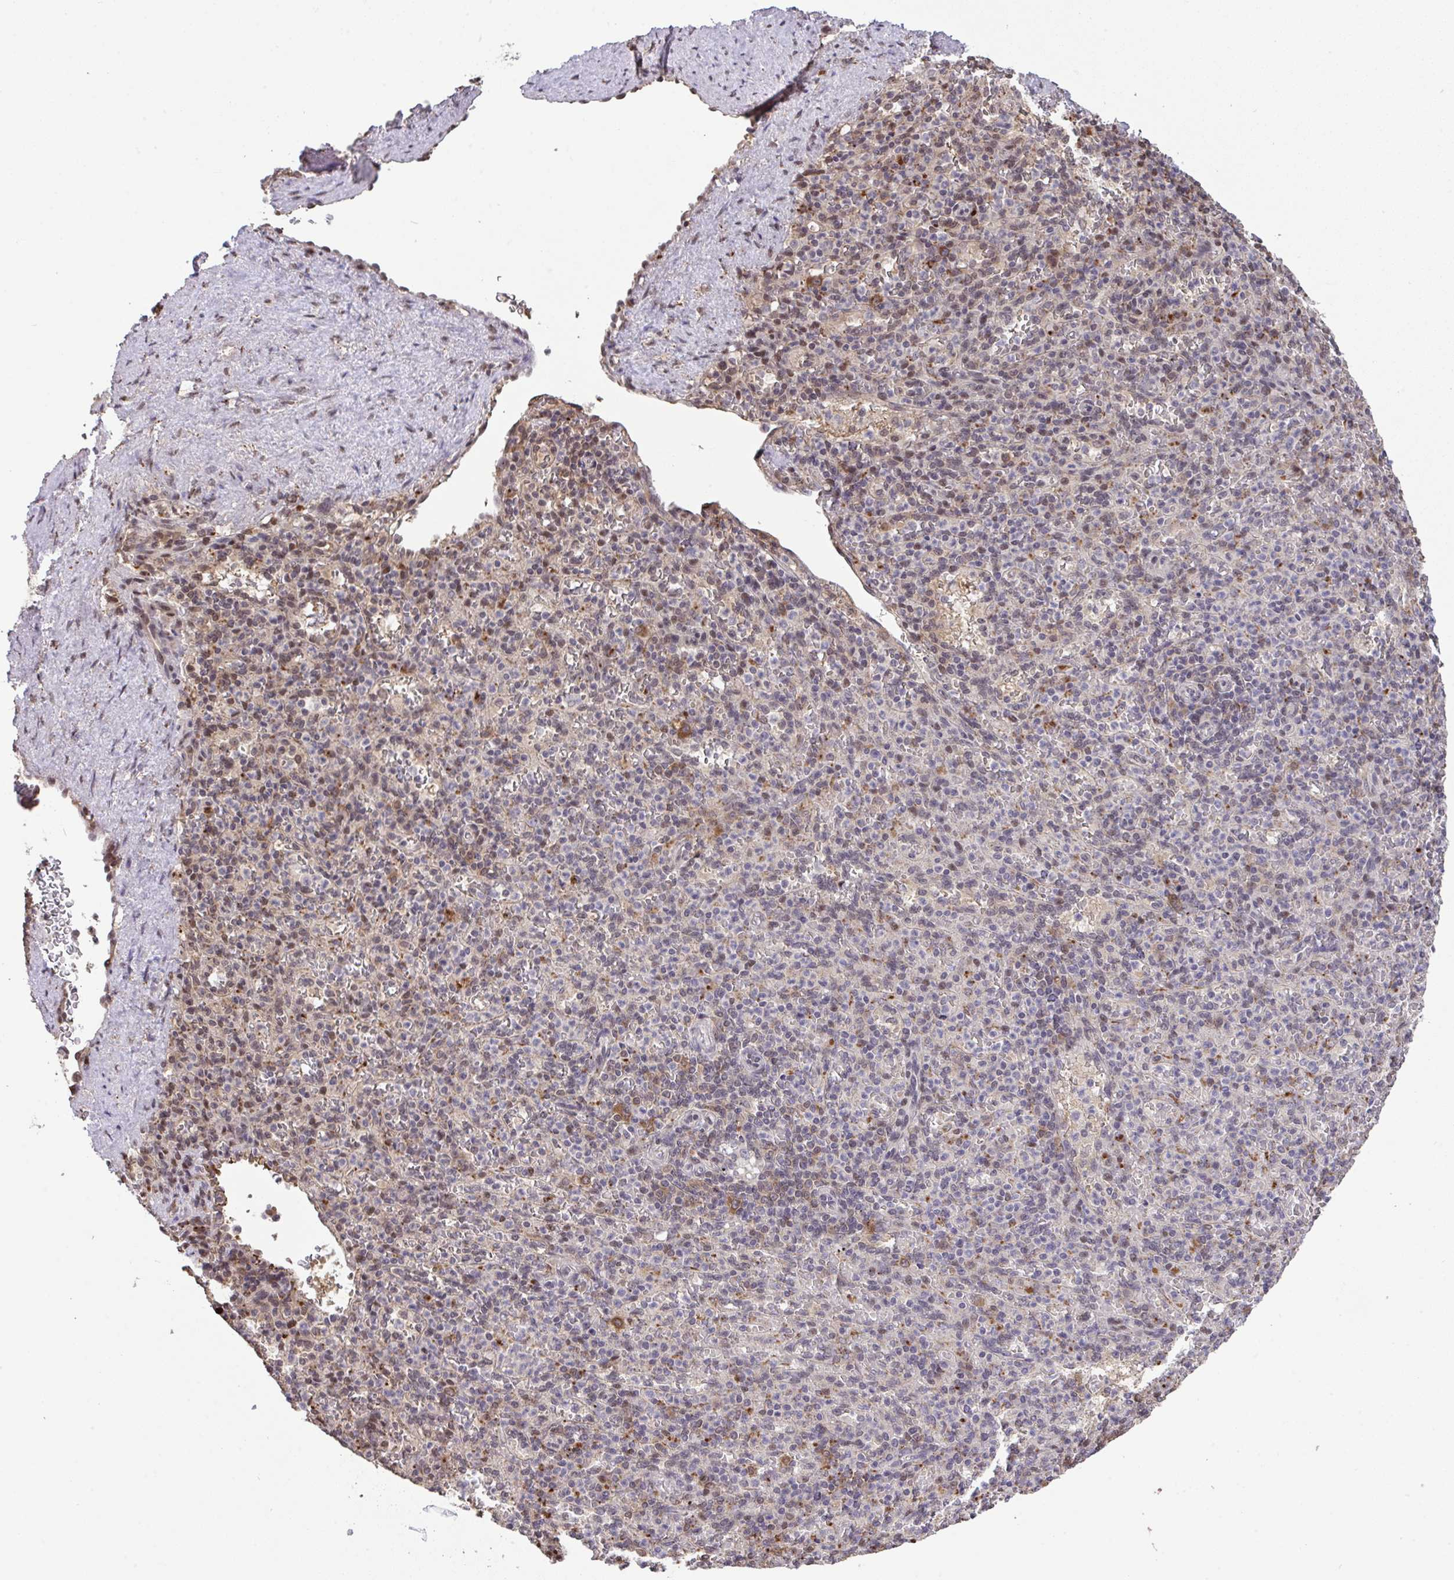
{"staining": {"intensity": "weak", "quantity": "<25%", "location": "cytoplasmic/membranous,nuclear"}, "tissue": "spleen", "cell_type": "Cells in red pulp", "image_type": "normal", "snomed": [{"axis": "morphology", "description": "Normal tissue, NOS"}, {"axis": "topography", "description": "Spleen"}], "caption": "High magnification brightfield microscopy of unremarkable spleen stained with DAB (3,3'-diaminobenzidine) (brown) and counterstained with hematoxylin (blue): cells in red pulp show no significant staining.", "gene": "C12orf57", "patient": {"sex": "female", "age": 74}}